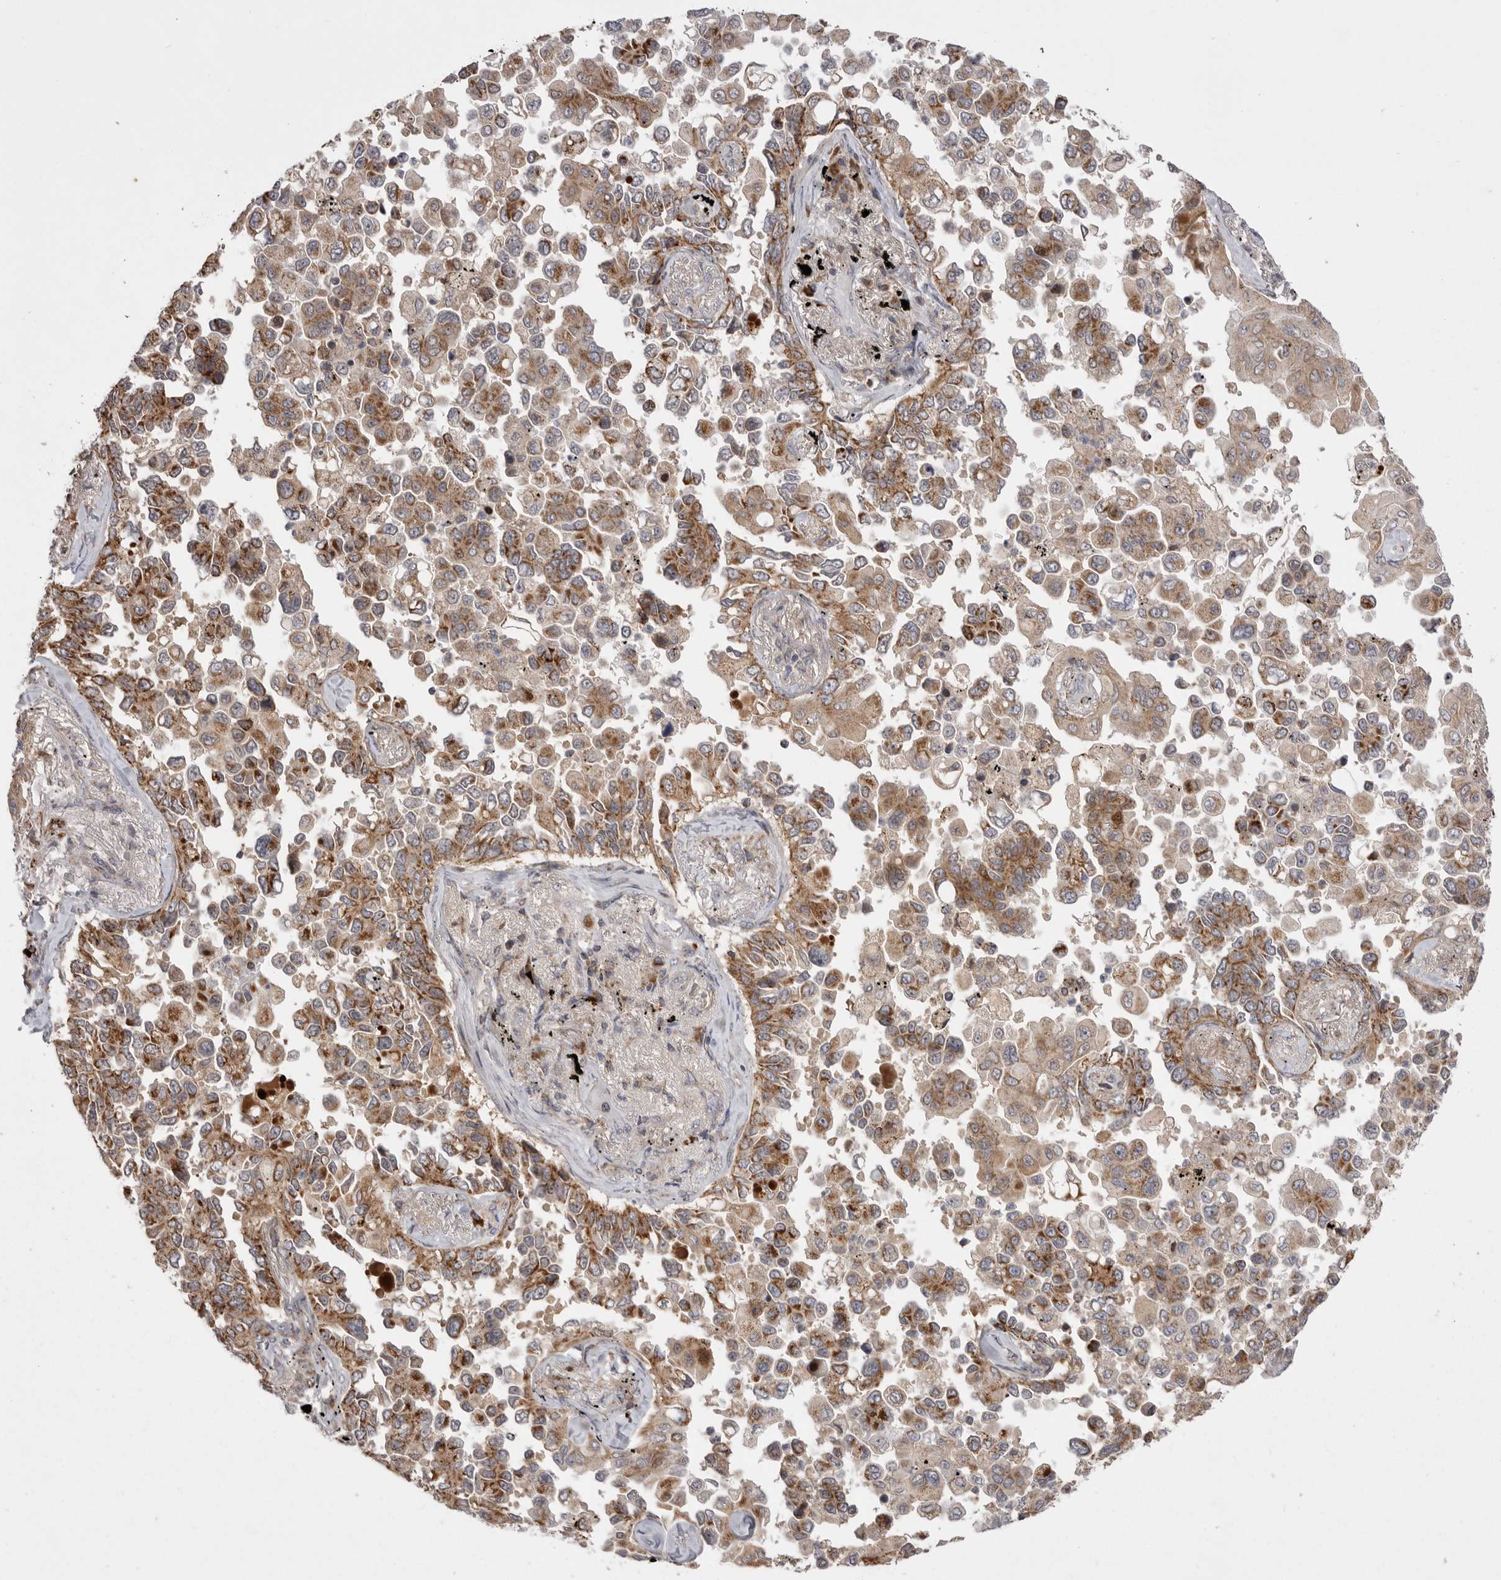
{"staining": {"intensity": "moderate", "quantity": ">75%", "location": "cytoplasmic/membranous"}, "tissue": "lung cancer", "cell_type": "Tumor cells", "image_type": "cancer", "snomed": [{"axis": "morphology", "description": "Adenocarcinoma, NOS"}, {"axis": "topography", "description": "Lung"}], "caption": "Tumor cells reveal medium levels of moderate cytoplasmic/membranous expression in approximately >75% of cells in human adenocarcinoma (lung).", "gene": "KYAT3", "patient": {"sex": "female", "age": 67}}